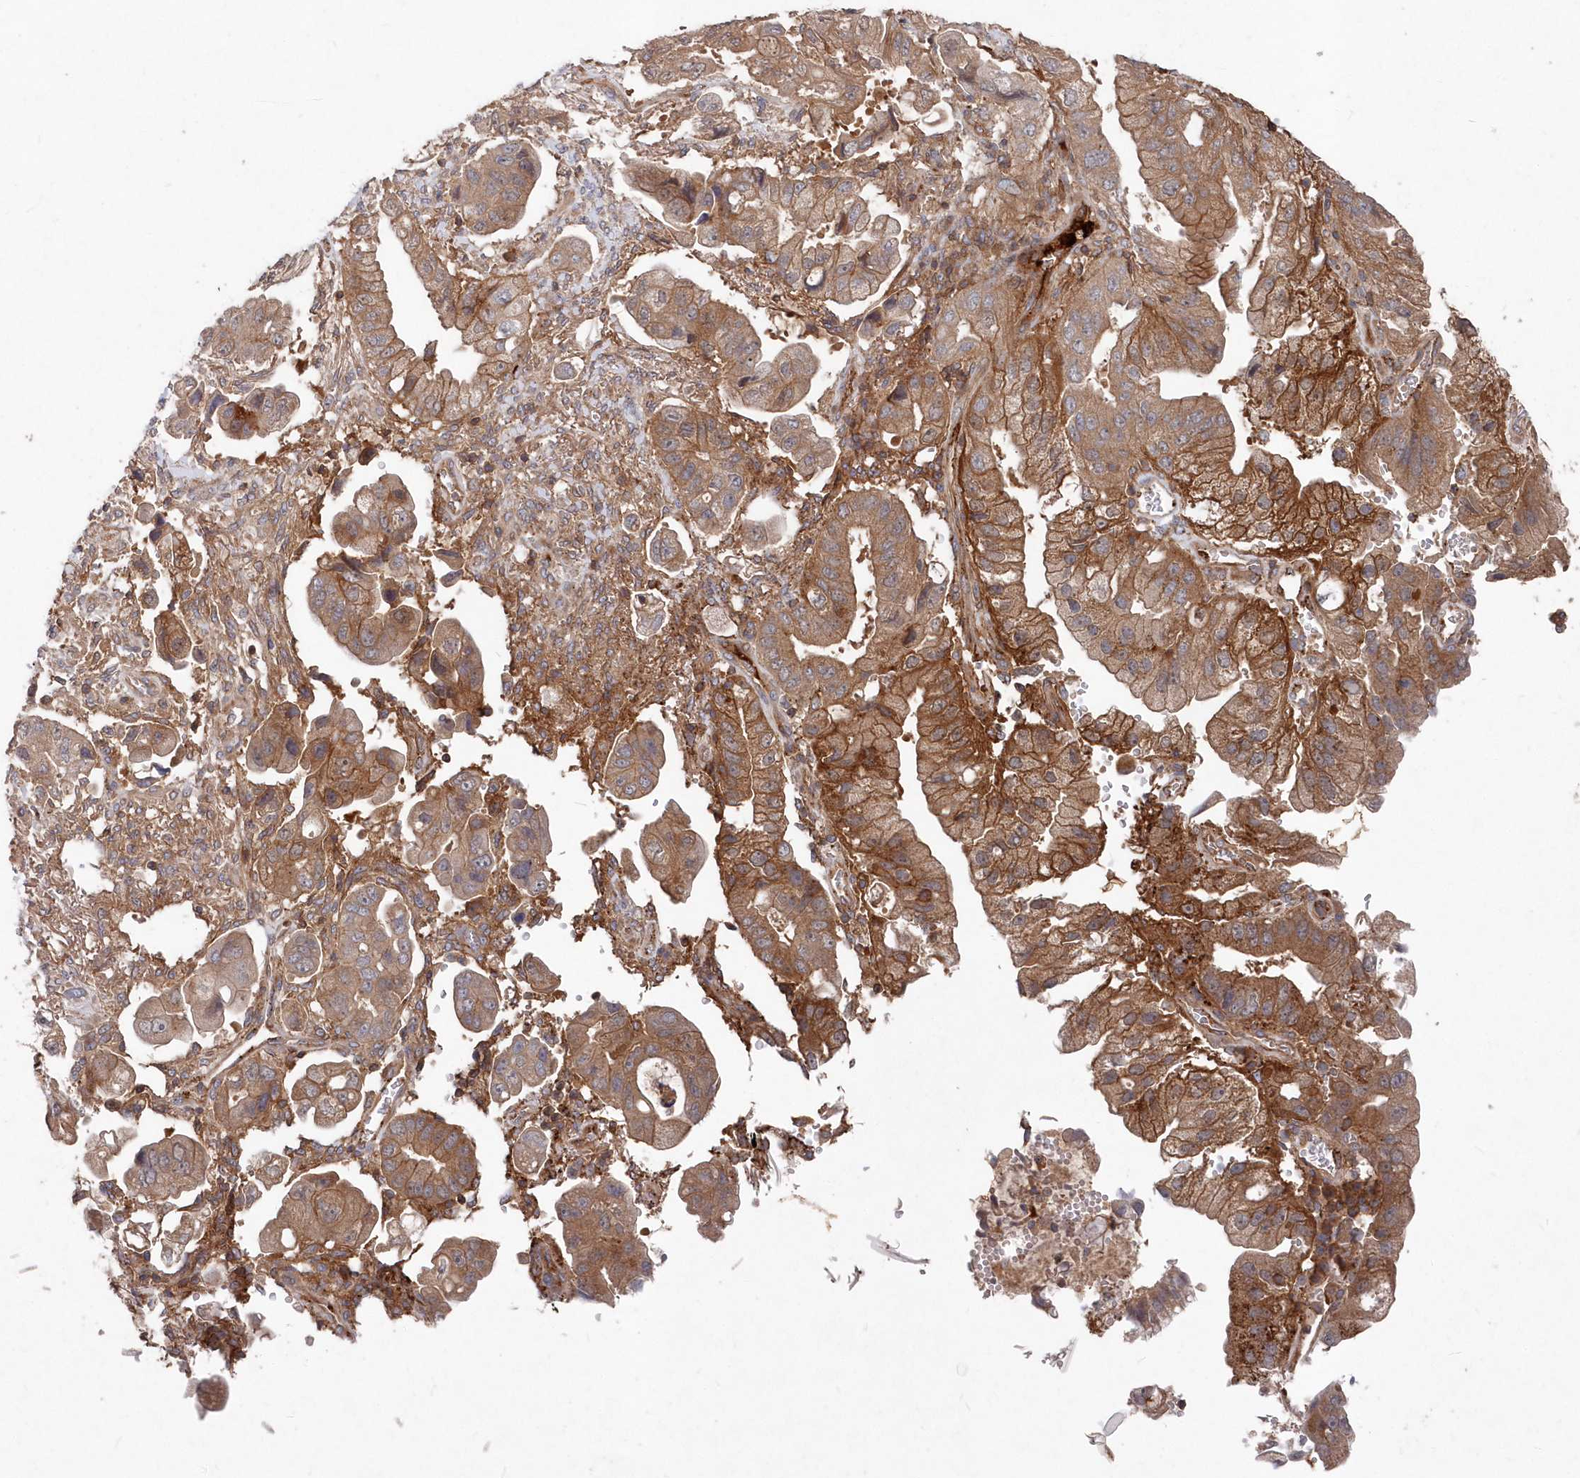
{"staining": {"intensity": "moderate", "quantity": ">75%", "location": "cytoplasmic/membranous"}, "tissue": "stomach cancer", "cell_type": "Tumor cells", "image_type": "cancer", "snomed": [{"axis": "morphology", "description": "Adenocarcinoma, NOS"}, {"axis": "topography", "description": "Stomach"}], "caption": "A brown stain highlights moderate cytoplasmic/membranous expression of a protein in human stomach adenocarcinoma tumor cells.", "gene": "ABHD14B", "patient": {"sex": "male", "age": 62}}